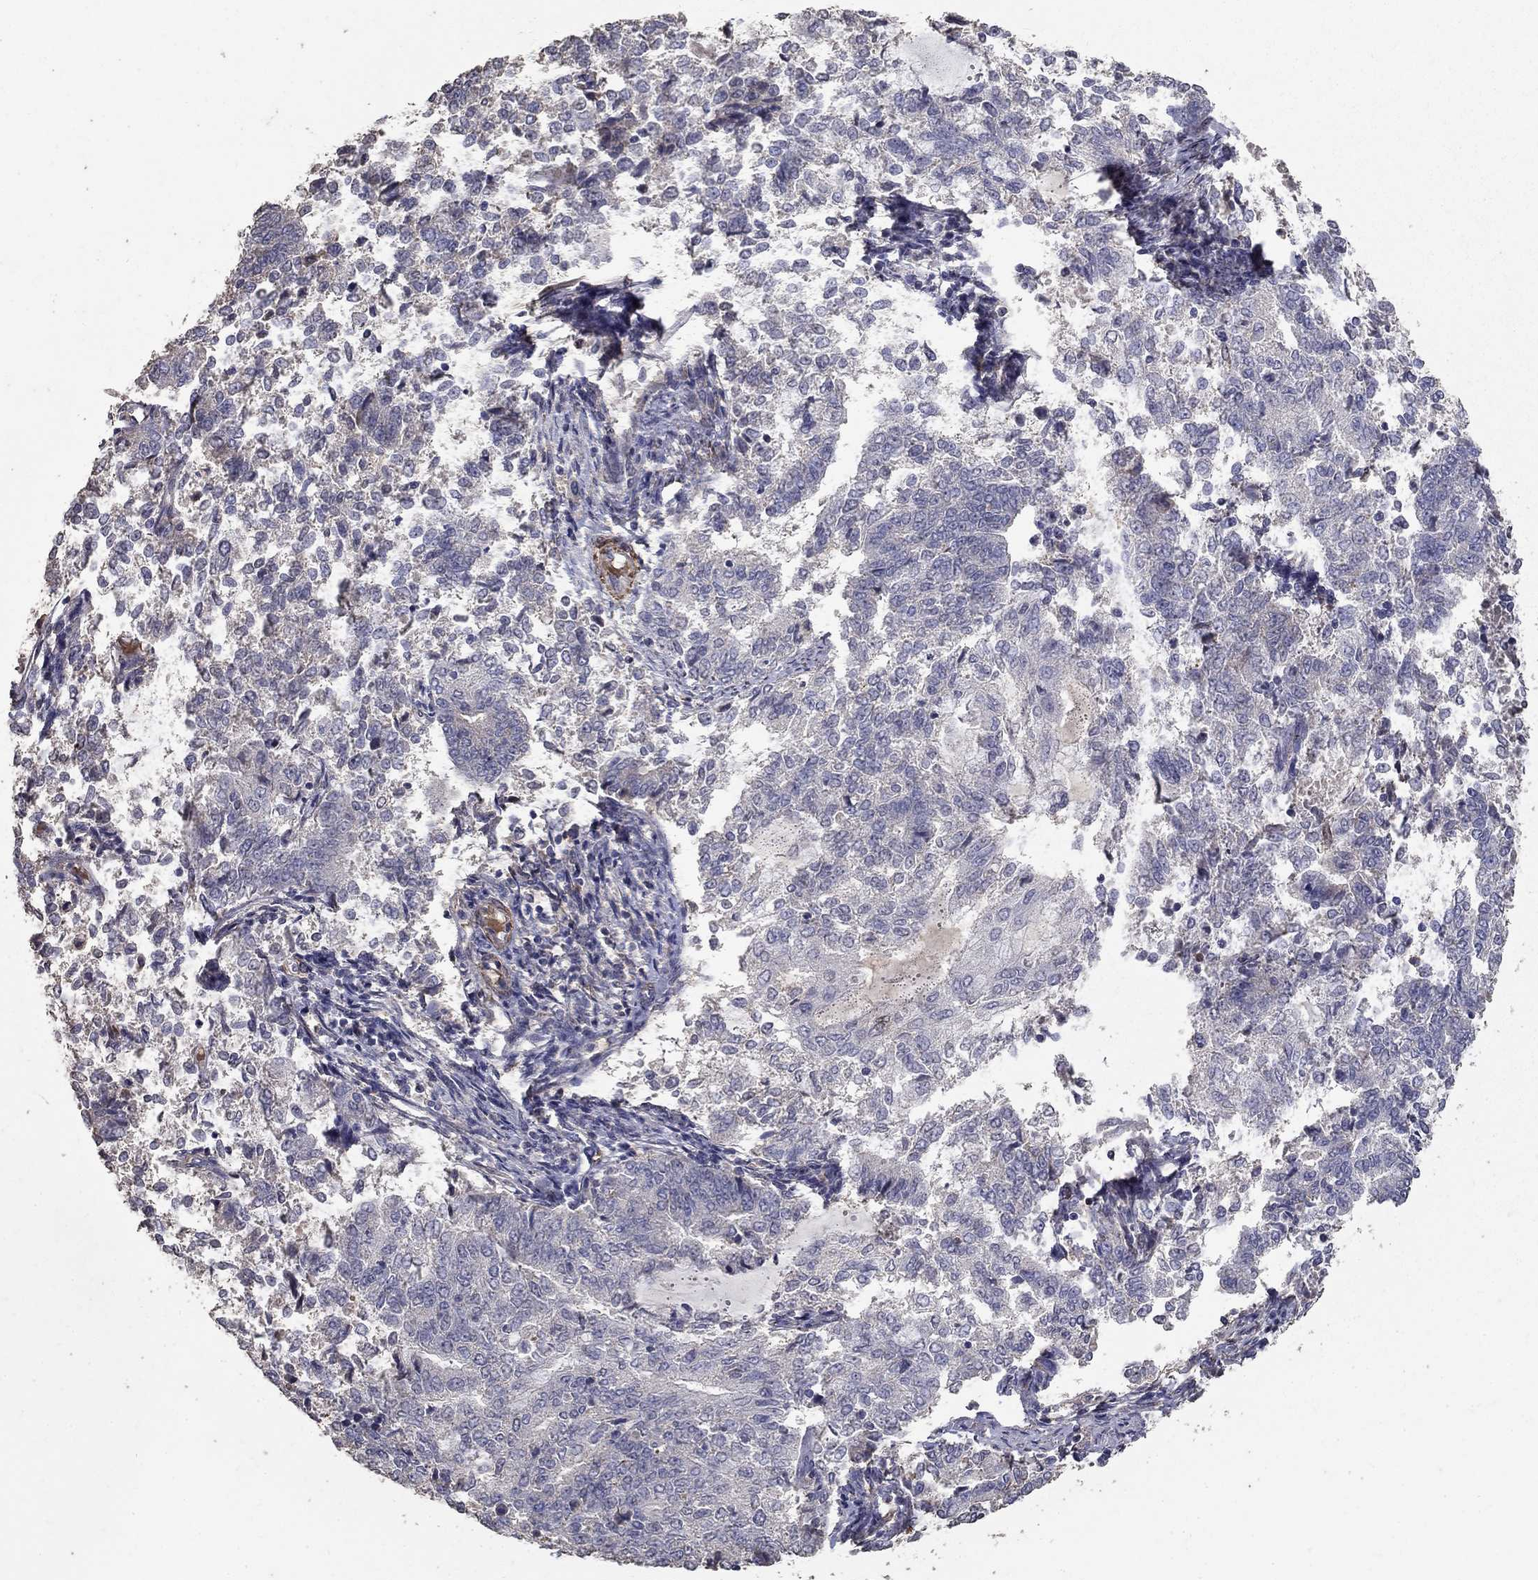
{"staining": {"intensity": "negative", "quantity": "none", "location": "none"}, "tissue": "endometrial cancer", "cell_type": "Tumor cells", "image_type": "cancer", "snomed": [{"axis": "morphology", "description": "Adenocarcinoma, NOS"}, {"axis": "topography", "description": "Endometrium"}], "caption": "Immunohistochemistry (IHC) histopathology image of human endometrial cancer (adenocarcinoma) stained for a protein (brown), which displays no expression in tumor cells.", "gene": "MPP2", "patient": {"sex": "female", "age": 65}}